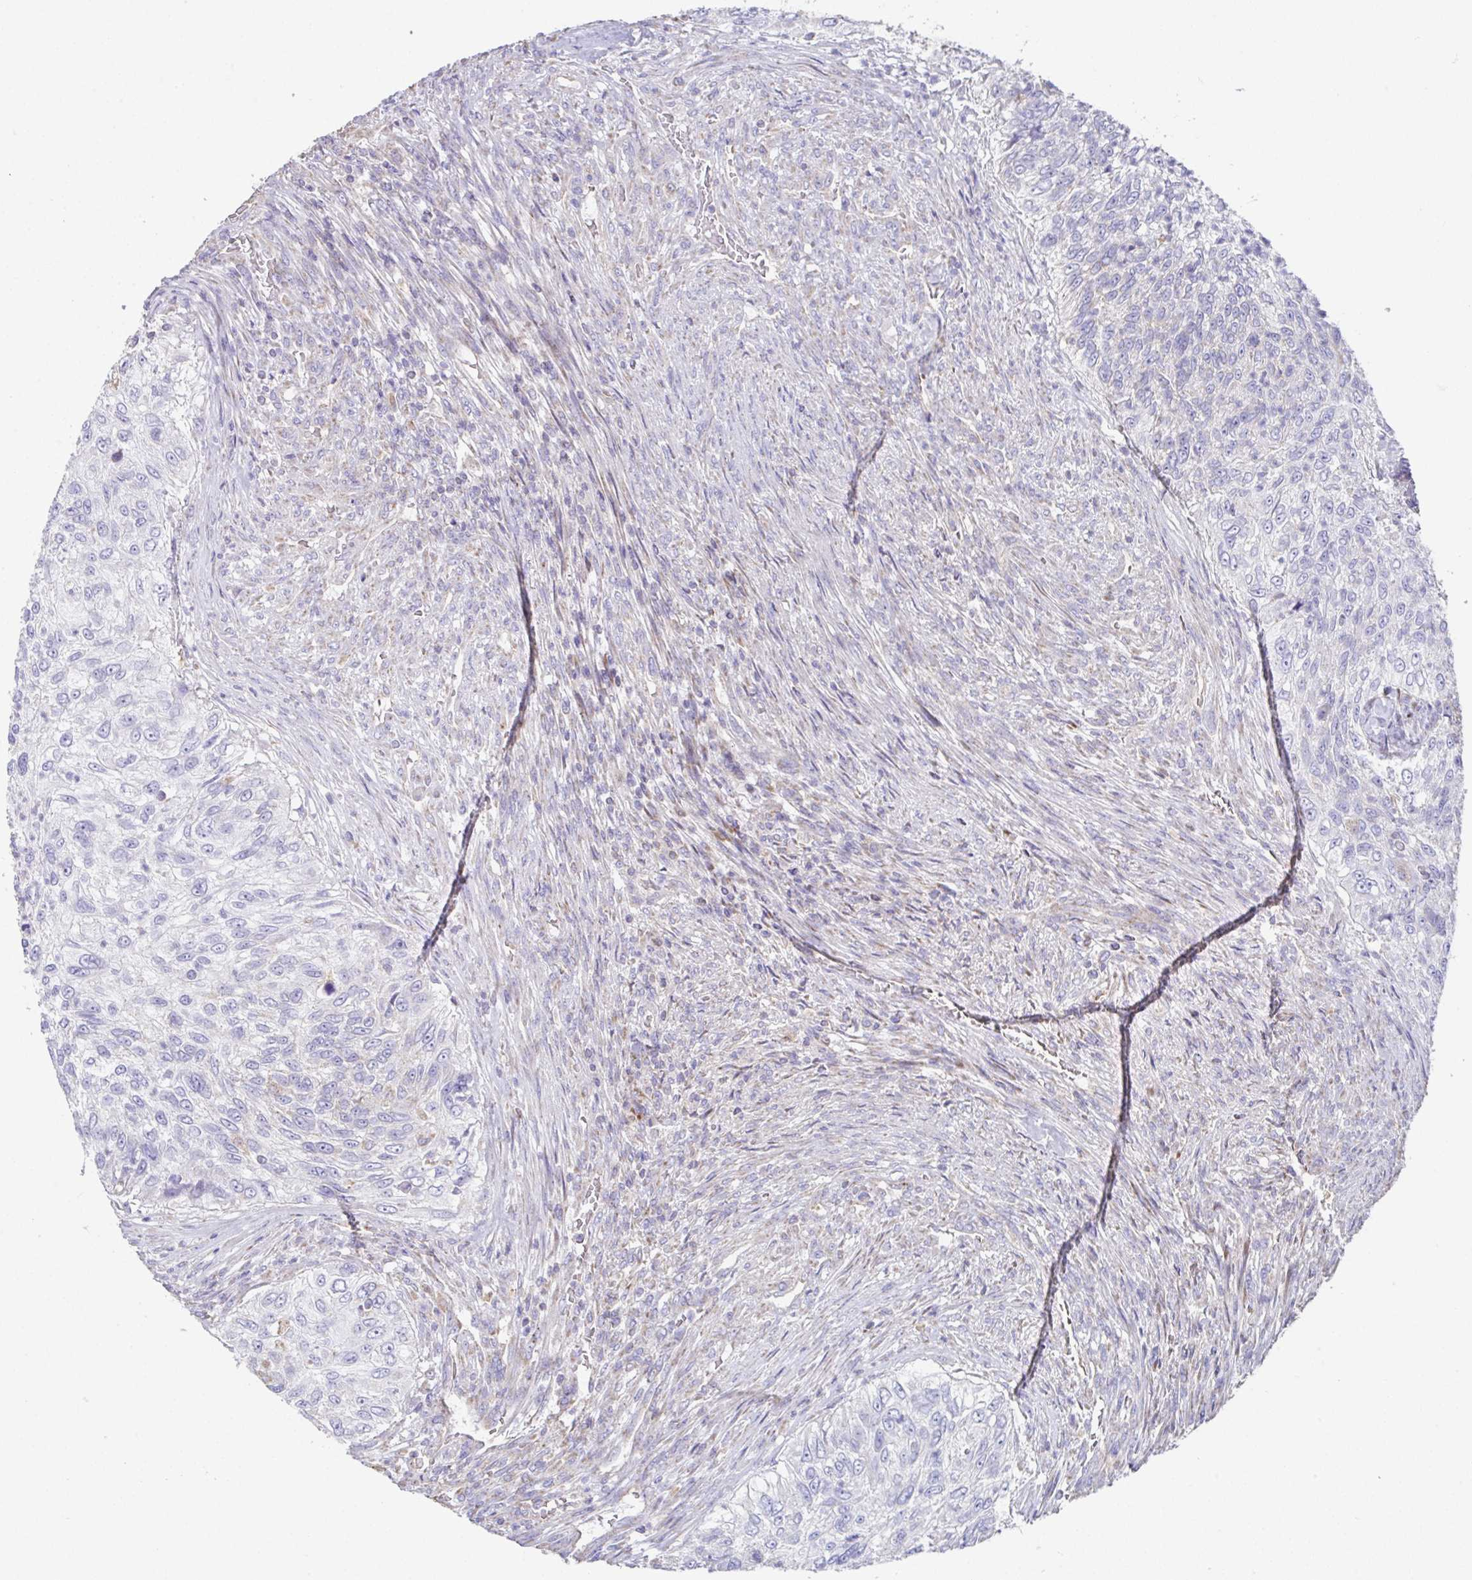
{"staining": {"intensity": "negative", "quantity": "none", "location": "none"}, "tissue": "urothelial cancer", "cell_type": "Tumor cells", "image_type": "cancer", "snomed": [{"axis": "morphology", "description": "Urothelial carcinoma, High grade"}, {"axis": "topography", "description": "Urinary bladder"}], "caption": "This is an IHC histopathology image of urothelial carcinoma (high-grade). There is no positivity in tumor cells.", "gene": "DOK7", "patient": {"sex": "female", "age": 60}}